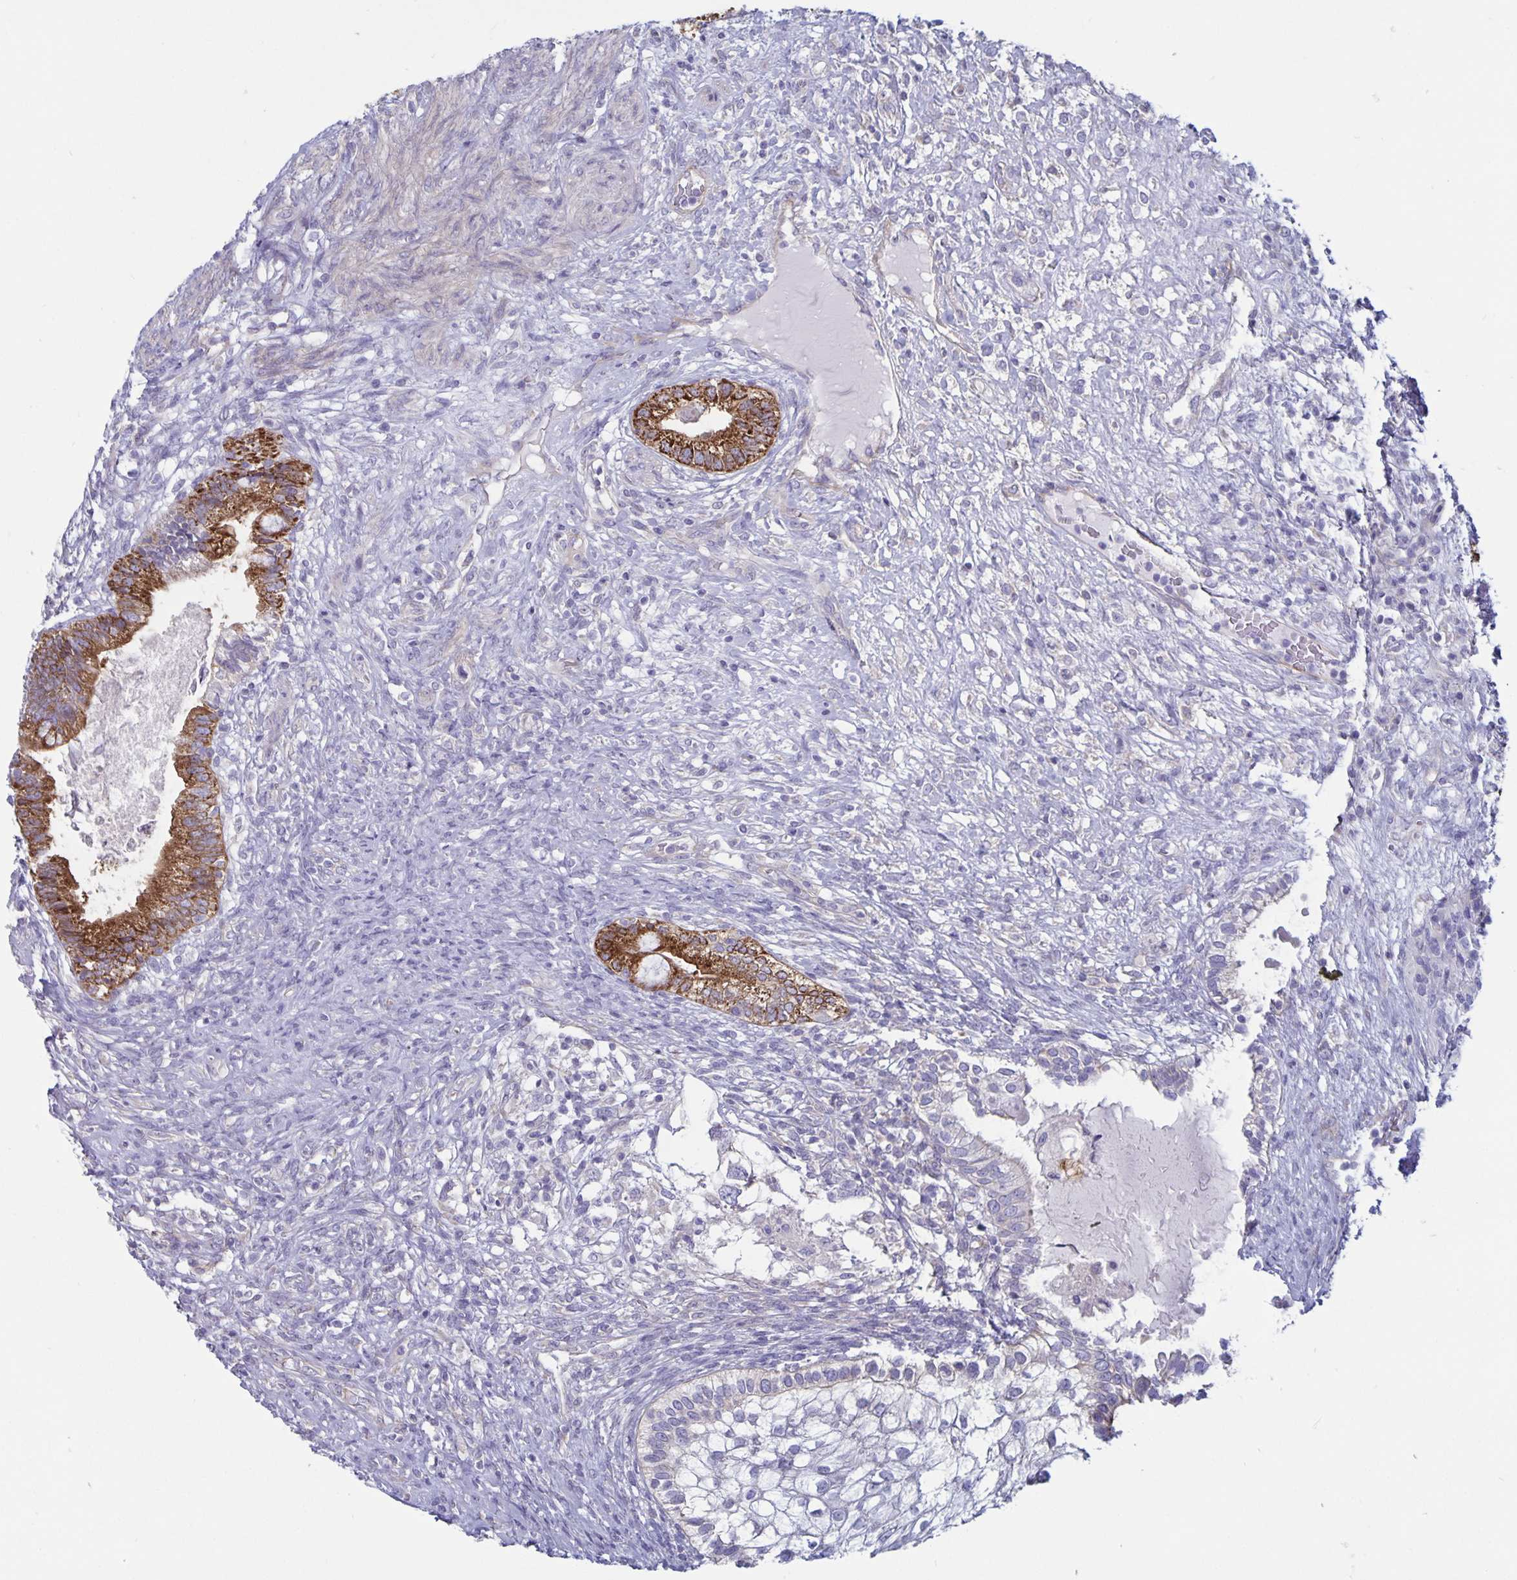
{"staining": {"intensity": "strong", "quantity": ">75%", "location": "cytoplasmic/membranous"}, "tissue": "testis cancer", "cell_type": "Tumor cells", "image_type": "cancer", "snomed": [{"axis": "morphology", "description": "Seminoma, NOS"}, {"axis": "morphology", "description": "Carcinoma, Embryonal, NOS"}, {"axis": "topography", "description": "Testis"}], "caption": "Approximately >75% of tumor cells in testis cancer show strong cytoplasmic/membranous protein positivity as visualized by brown immunohistochemical staining.", "gene": "PLCB3", "patient": {"sex": "male", "age": 41}}